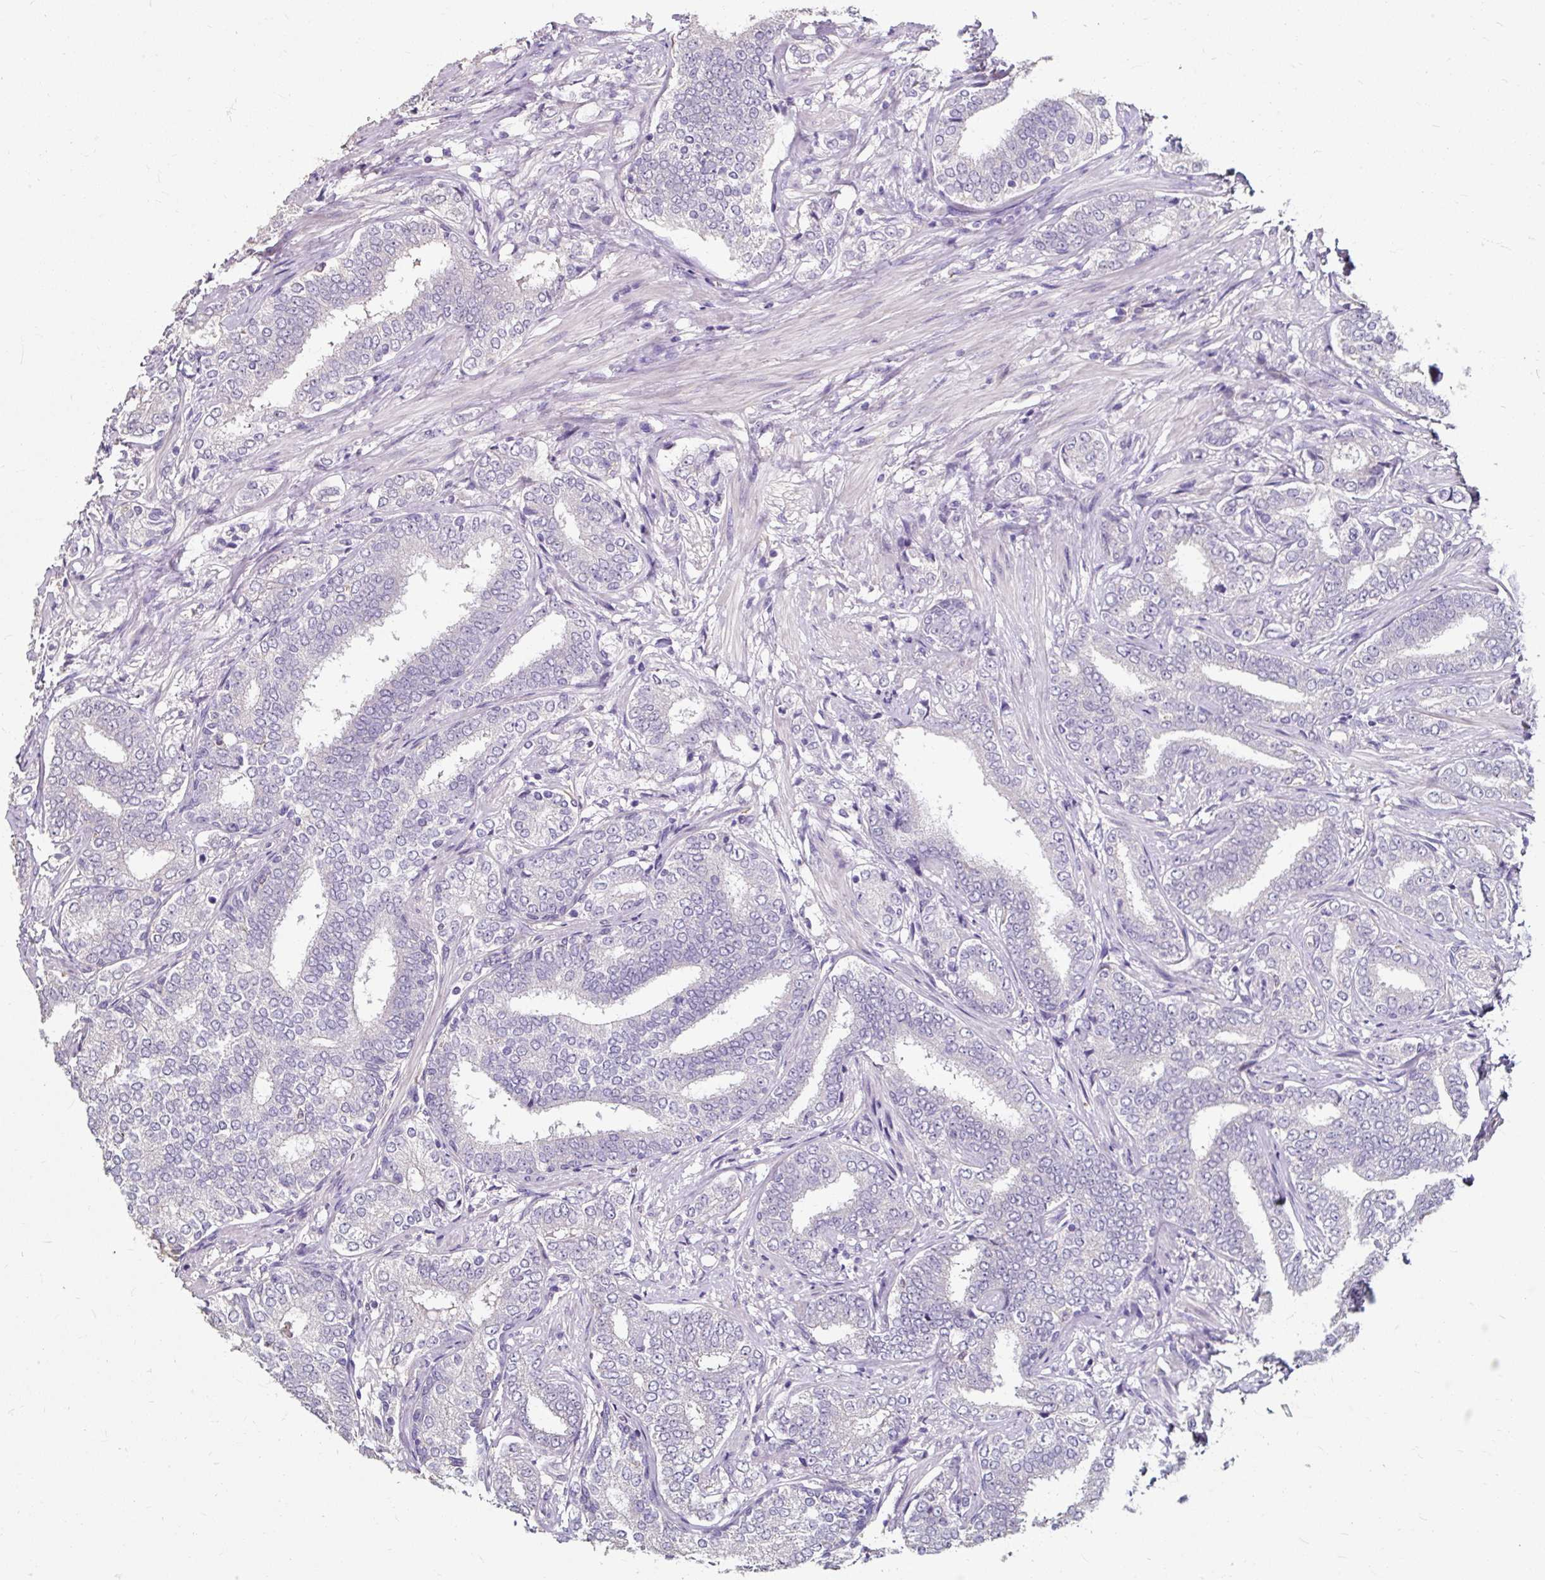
{"staining": {"intensity": "negative", "quantity": "none", "location": "none"}, "tissue": "prostate cancer", "cell_type": "Tumor cells", "image_type": "cancer", "snomed": [{"axis": "morphology", "description": "Adenocarcinoma, High grade"}, {"axis": "topography", "description": "Prostate"}], "caption": "A high-resolution image shows immunohistochemistry staining of high-grade adenocarcinoma (prostate), which shows no significant expression in tumor cells.", "gene": "KLHL24", "patient": {"sex": "male", "age": 72}}